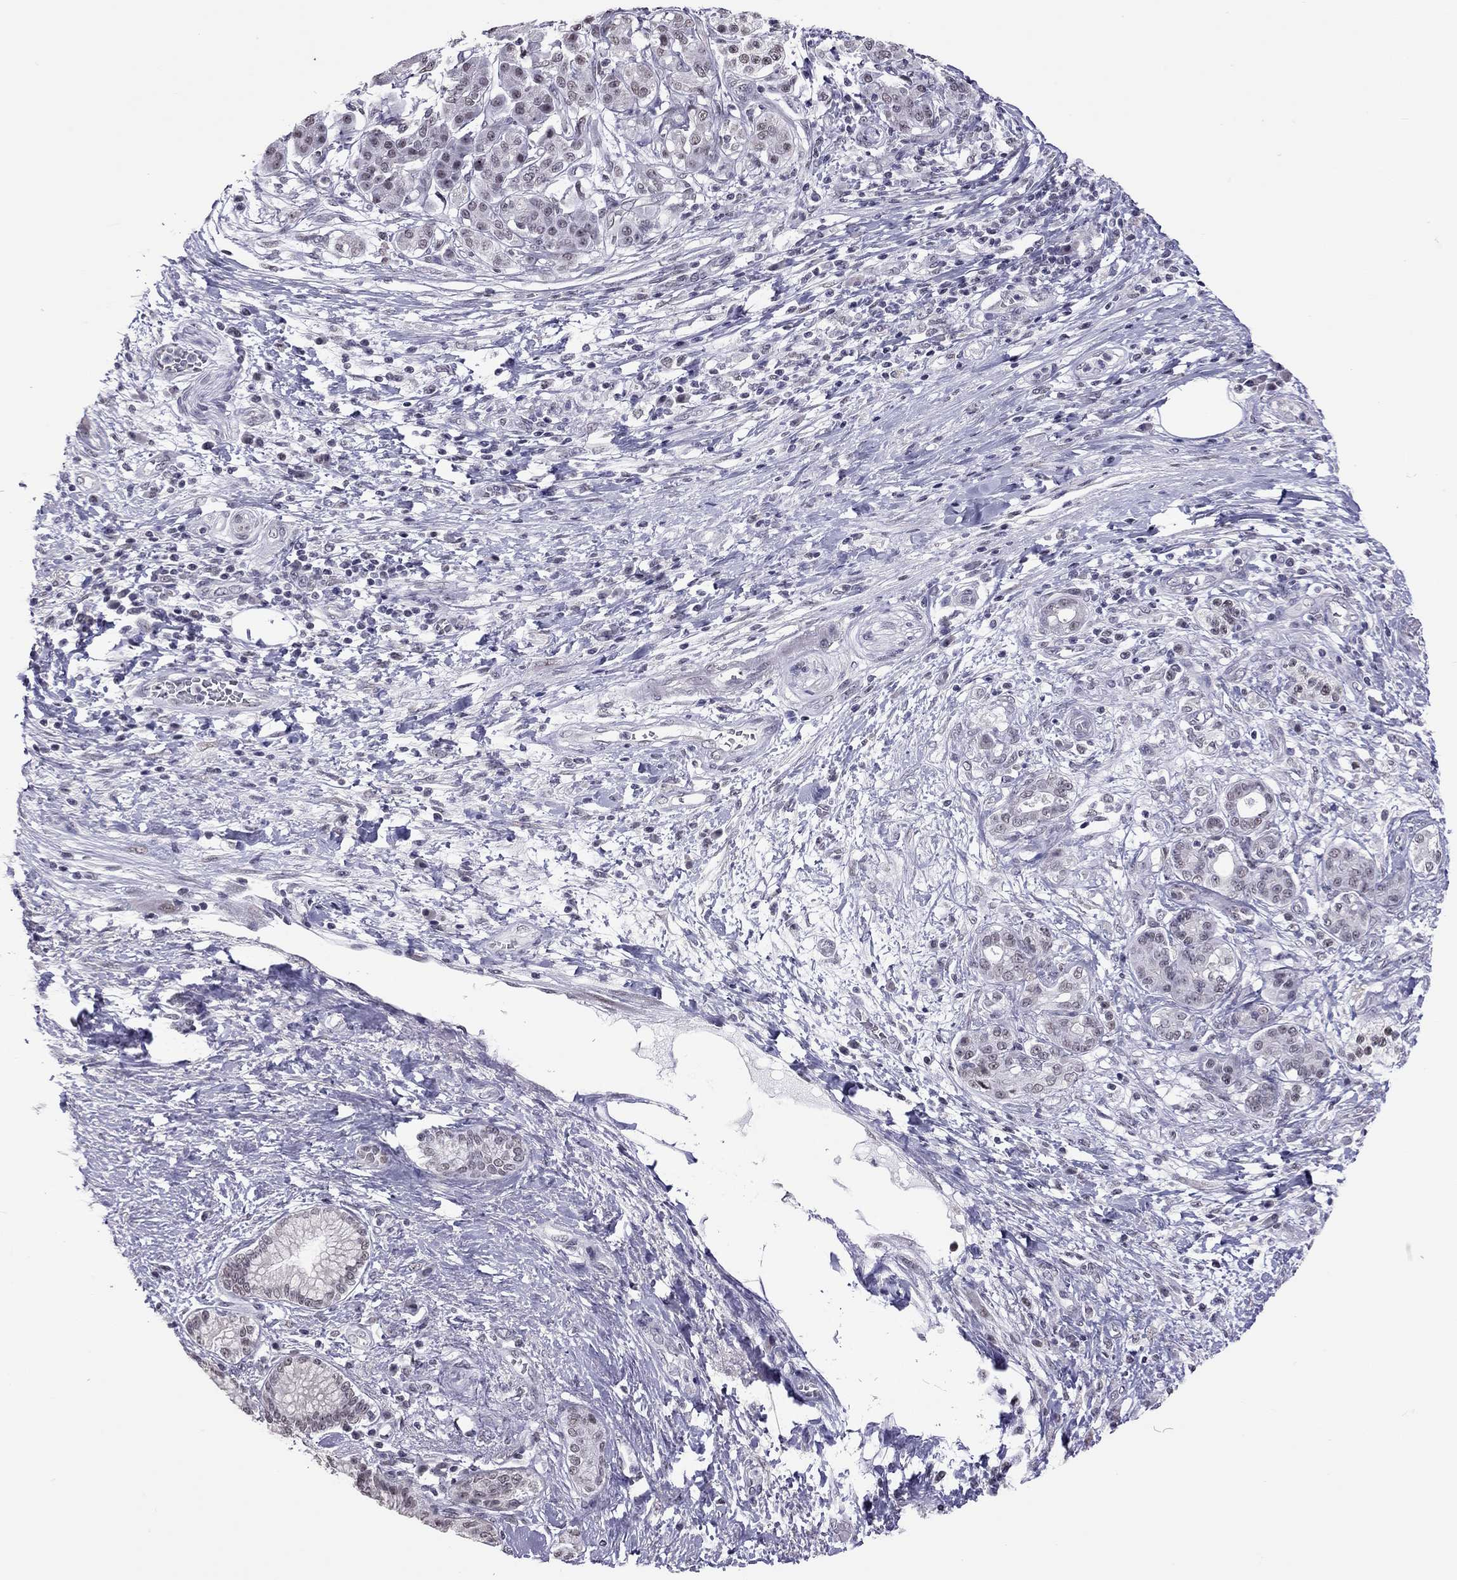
{"staining": {"intensity": "negative", "quantity": "none", "location": "none"}, "tissue": "pancreatic cancer", "cell_type": "Tumor cells", "image_type": "cancer", "snomed": [{"axis": "morphology", "description": "Adenocarcinoma, NOS"}, {"axis": "topography", "description": "Pancreas"}], "caption": "Image shows no protein expression in tumor cells of pancreatic cancer tissue.", "gene": "PPP1R3A", "patient": {"sex": "female", "age": 73}}